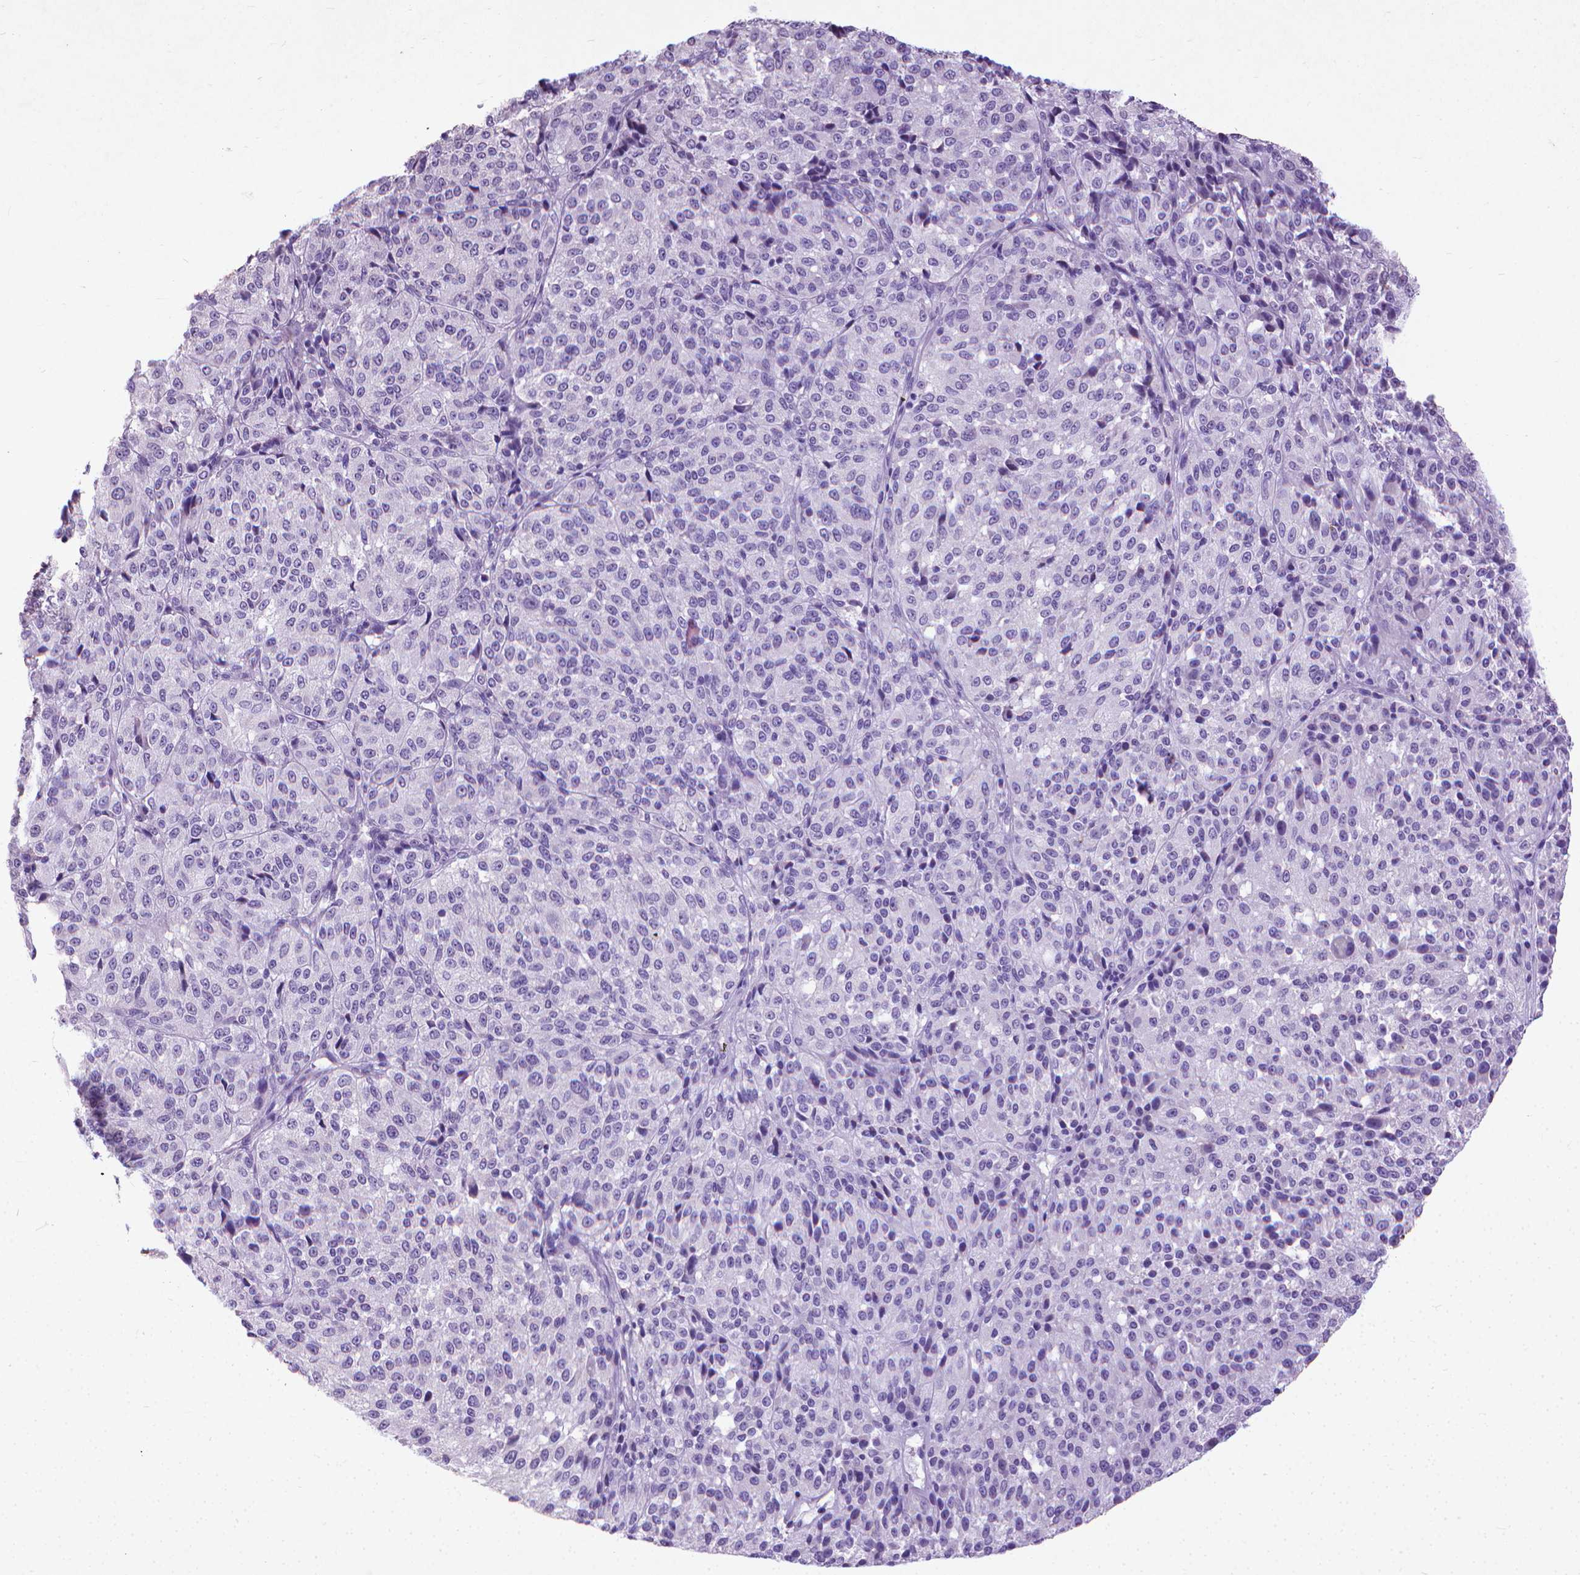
{"staining": {"intensity": "negative", "quantity": "none", "location": "none"}, "tissue": "melanoma", "cell_type": "Tumor cells", "image_type": "cancer", "snomed": [{"axis": "morphology", "description": "Malignant melanoma, Metastatic site"}, {"axis": "topography", "description": "Brain"}], "caption": "An immunohistochemistry micrograph of melanoma is shown. There is no staining in tumor cells of melanoma. (IHC, brightfield microscopy, high magnification).", "gene": "KRT5", "patient": {"sex": "female", "age": 56}}